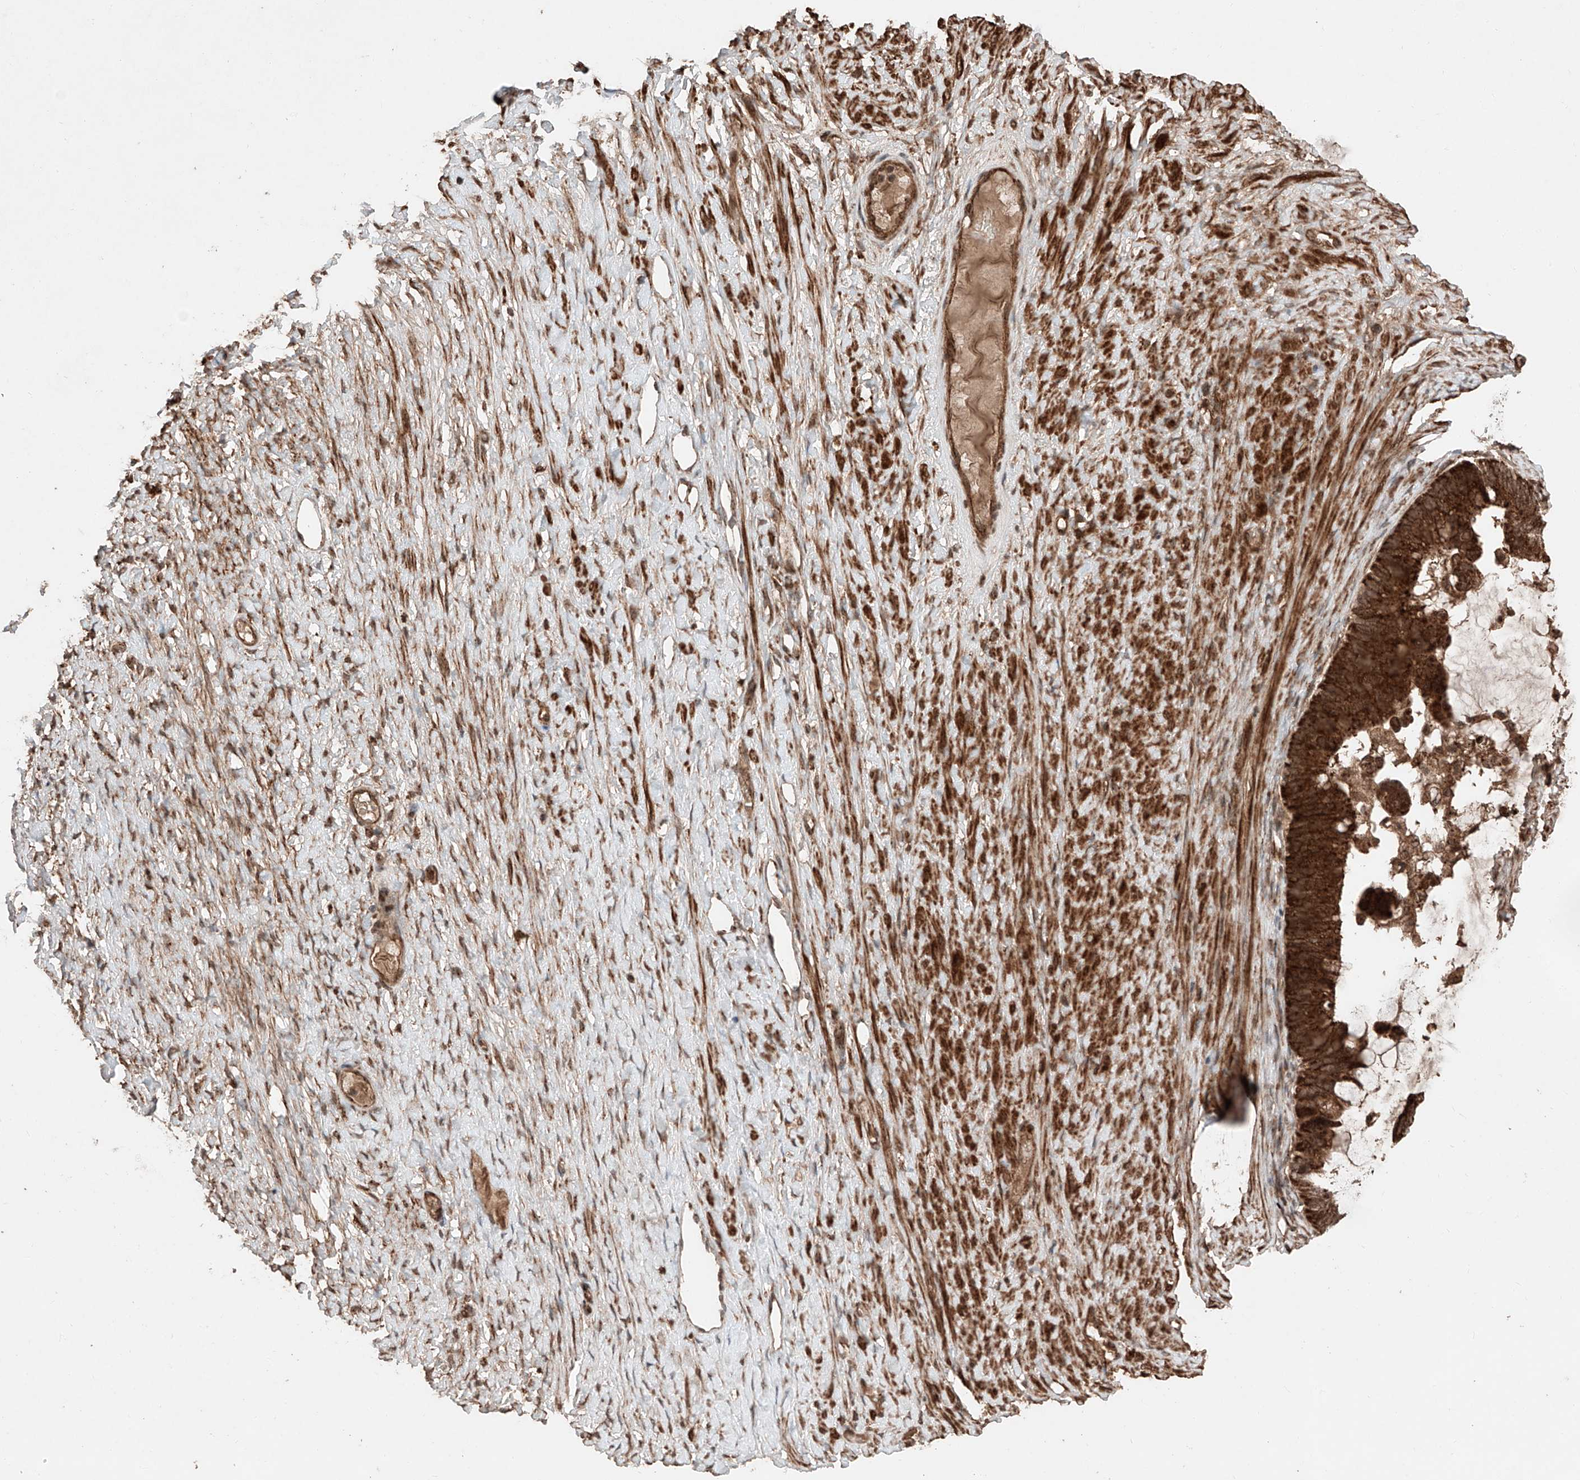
{"staining": {"intensity": "strong", "quantity": ">75%", "location": "cytoplasmic/membranous,nuclear"}, "tissue": "ovarian cancer", "cell_type": "Tumor cells", "image_type": "cancer", "snomed": [{"axis": "morphology", "description": "Cystadenocarcinoma, mucinous, NOS"}, {"axis": "topography", "description": "Ovary"}], "caption": "Protein expression analysis of human mucinous cystadenocarcinoma (ovarian) reveals strong cytoplasmic/membranous and nuclear staining in approximately >75% of tumor cells.", "gene": "ZSCAN29", "patient": {"sex": "female", "age": 61}}